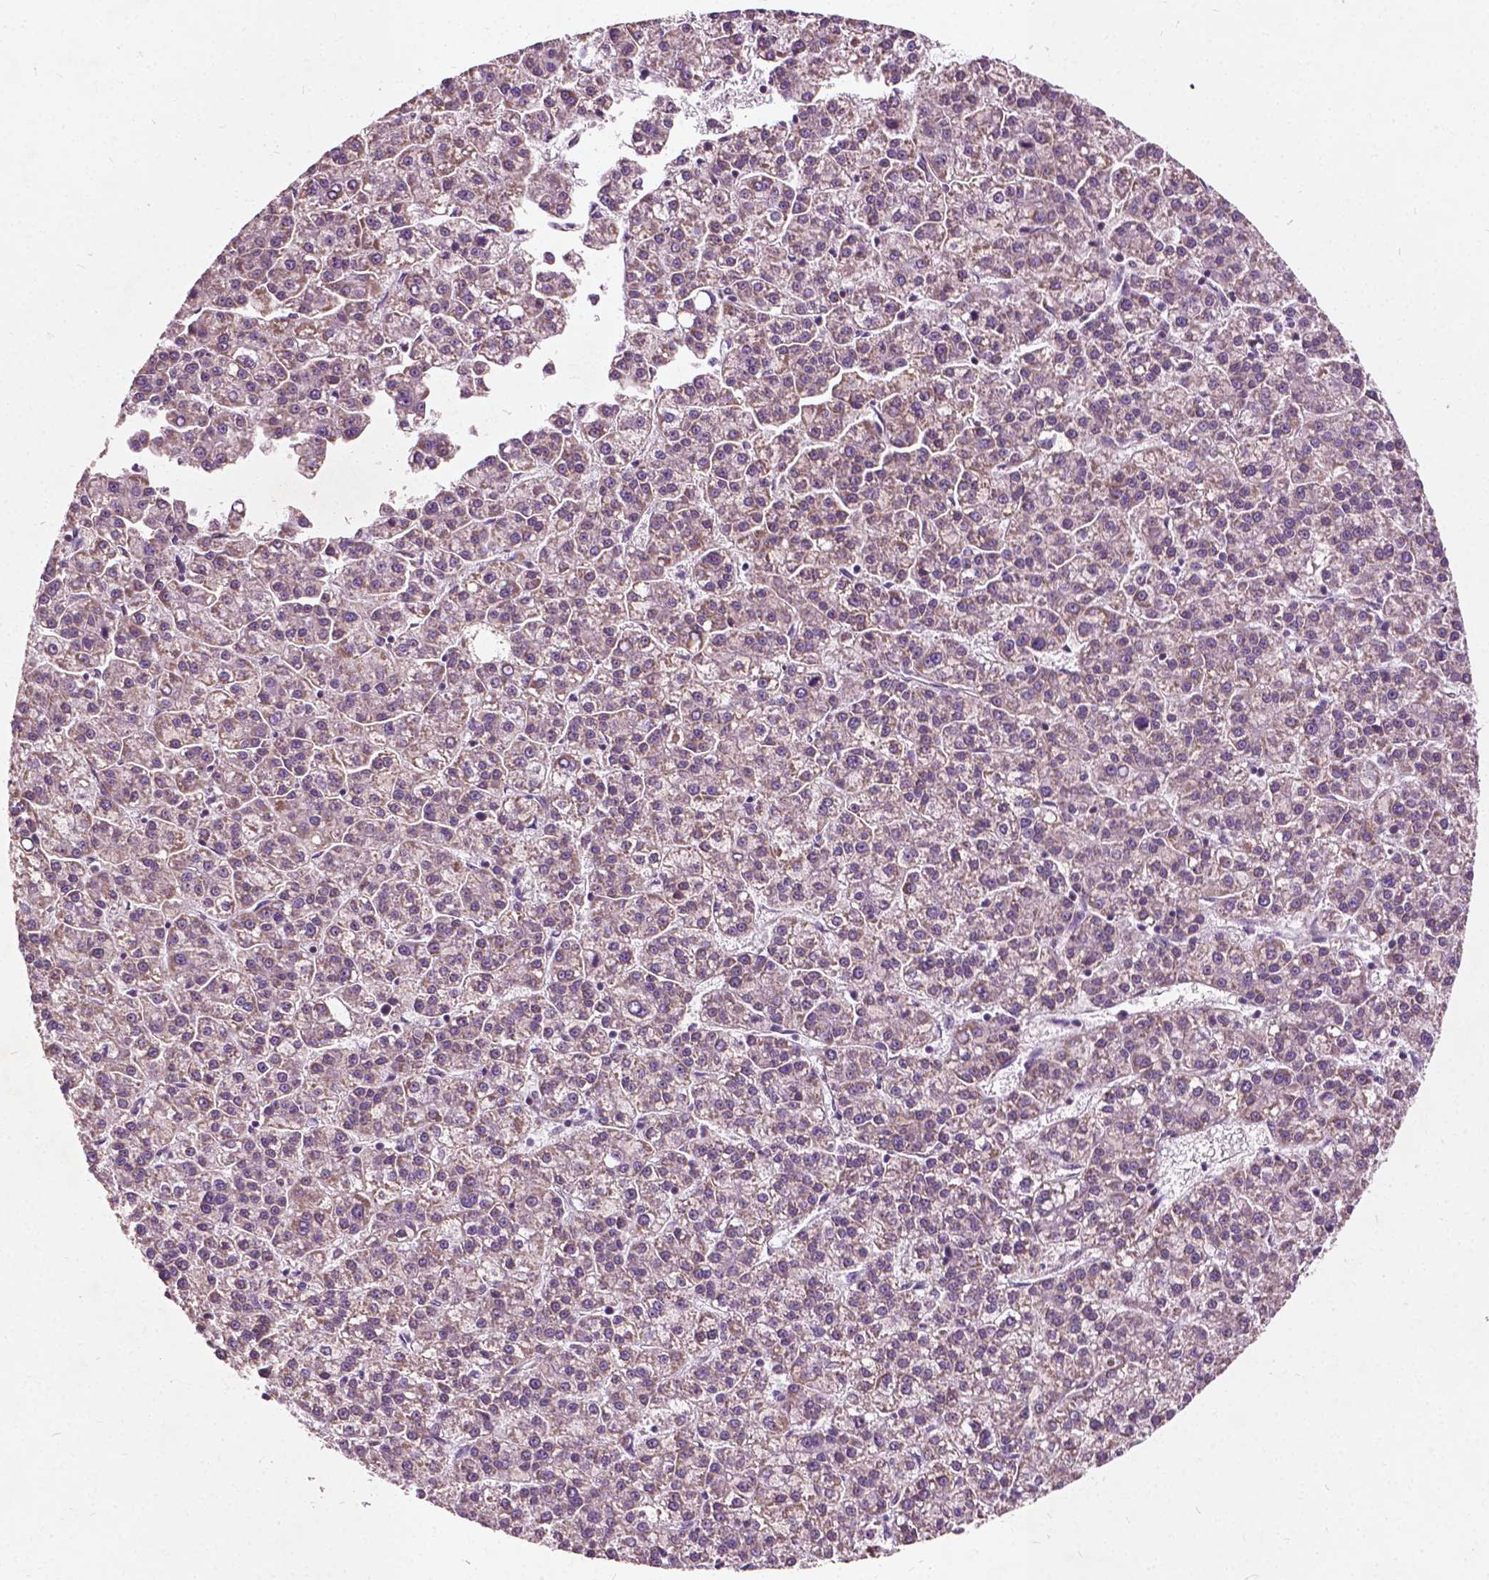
{"staining": {"intensity": "moderate", "quantity": ">75%", "location": "cytoplasmic/membranous"}, "tissue": "liver cancer", "cell_type": "Tumor cells", "image_type": "cancer", "snomed": [{"axis": "morphology", "description": "Carcinoma, Hepatocellular, NOS"}, {"axis": "topography", "description": "Liver"}], "caption": "Brown immunohistochemical staining in human liver hepatocellular carcinoma displays moderate cytoplasmic/membranous expression in approximately >75% of tumor cells. Nuclei are stained in blue.", "gene": "ODF3L2", "patient": {"sex": "female", "age": 58}}